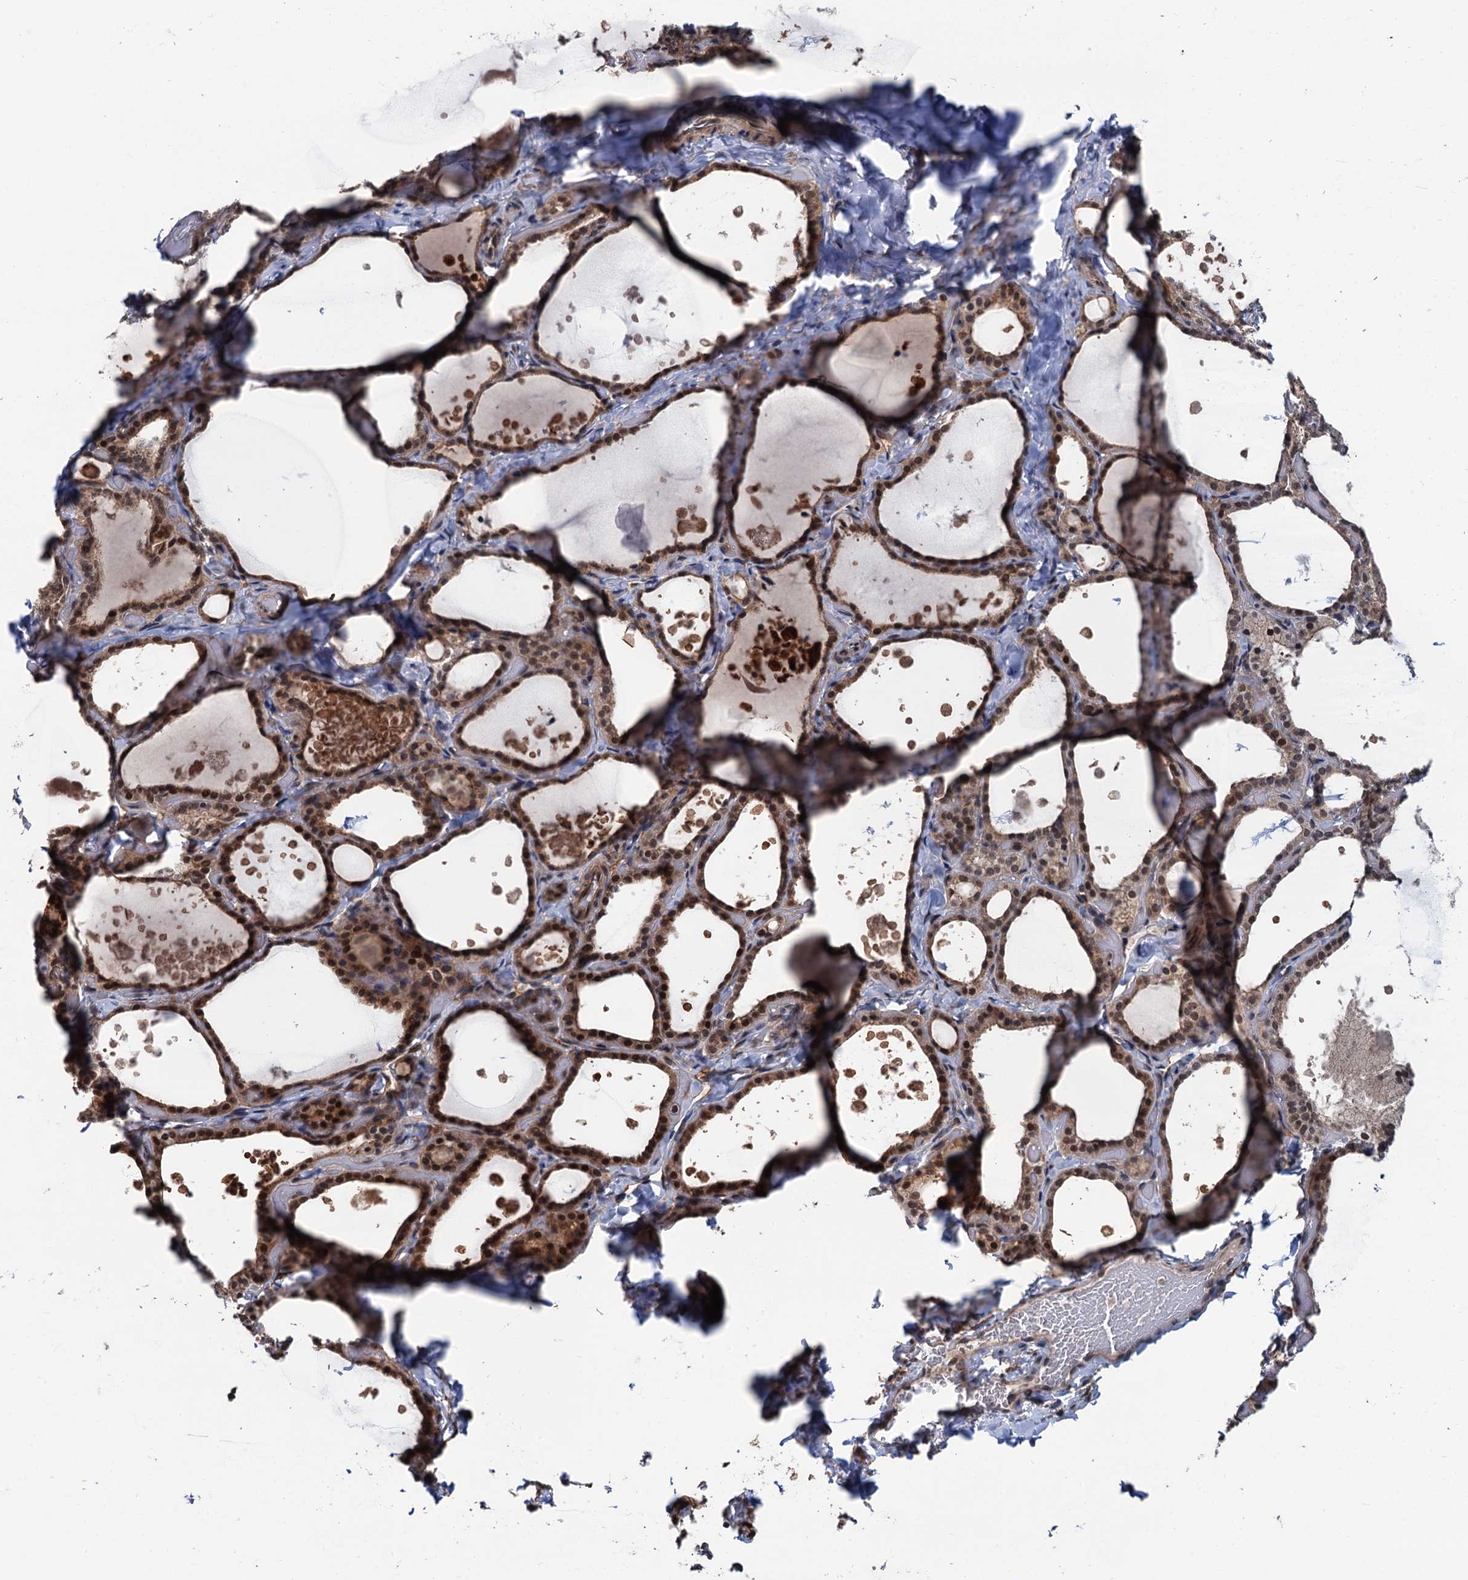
{"staining": {"intensity": "moderate", "quantity": ">75%", "location": "cytoplasmic/membranous,nuclear"}, "tissue": "thyroid gland", "cell_type": "Glandular cells", "image_type": "normal", "snomed": [{"axis": "morphology", "description": "Normal tissue, NOS"}, {"axis": "topography", "description": "Thyroid gland"}], "caption": "Immunohistochemical staining of normal human thyroid gland demonstrates medium levels of moderate cytoplasmic/membranous,nuclear expression in approximately >75% of glandular cells.", "gene": "RASSF4", "patient": {"sex": "female", "age": 44}}